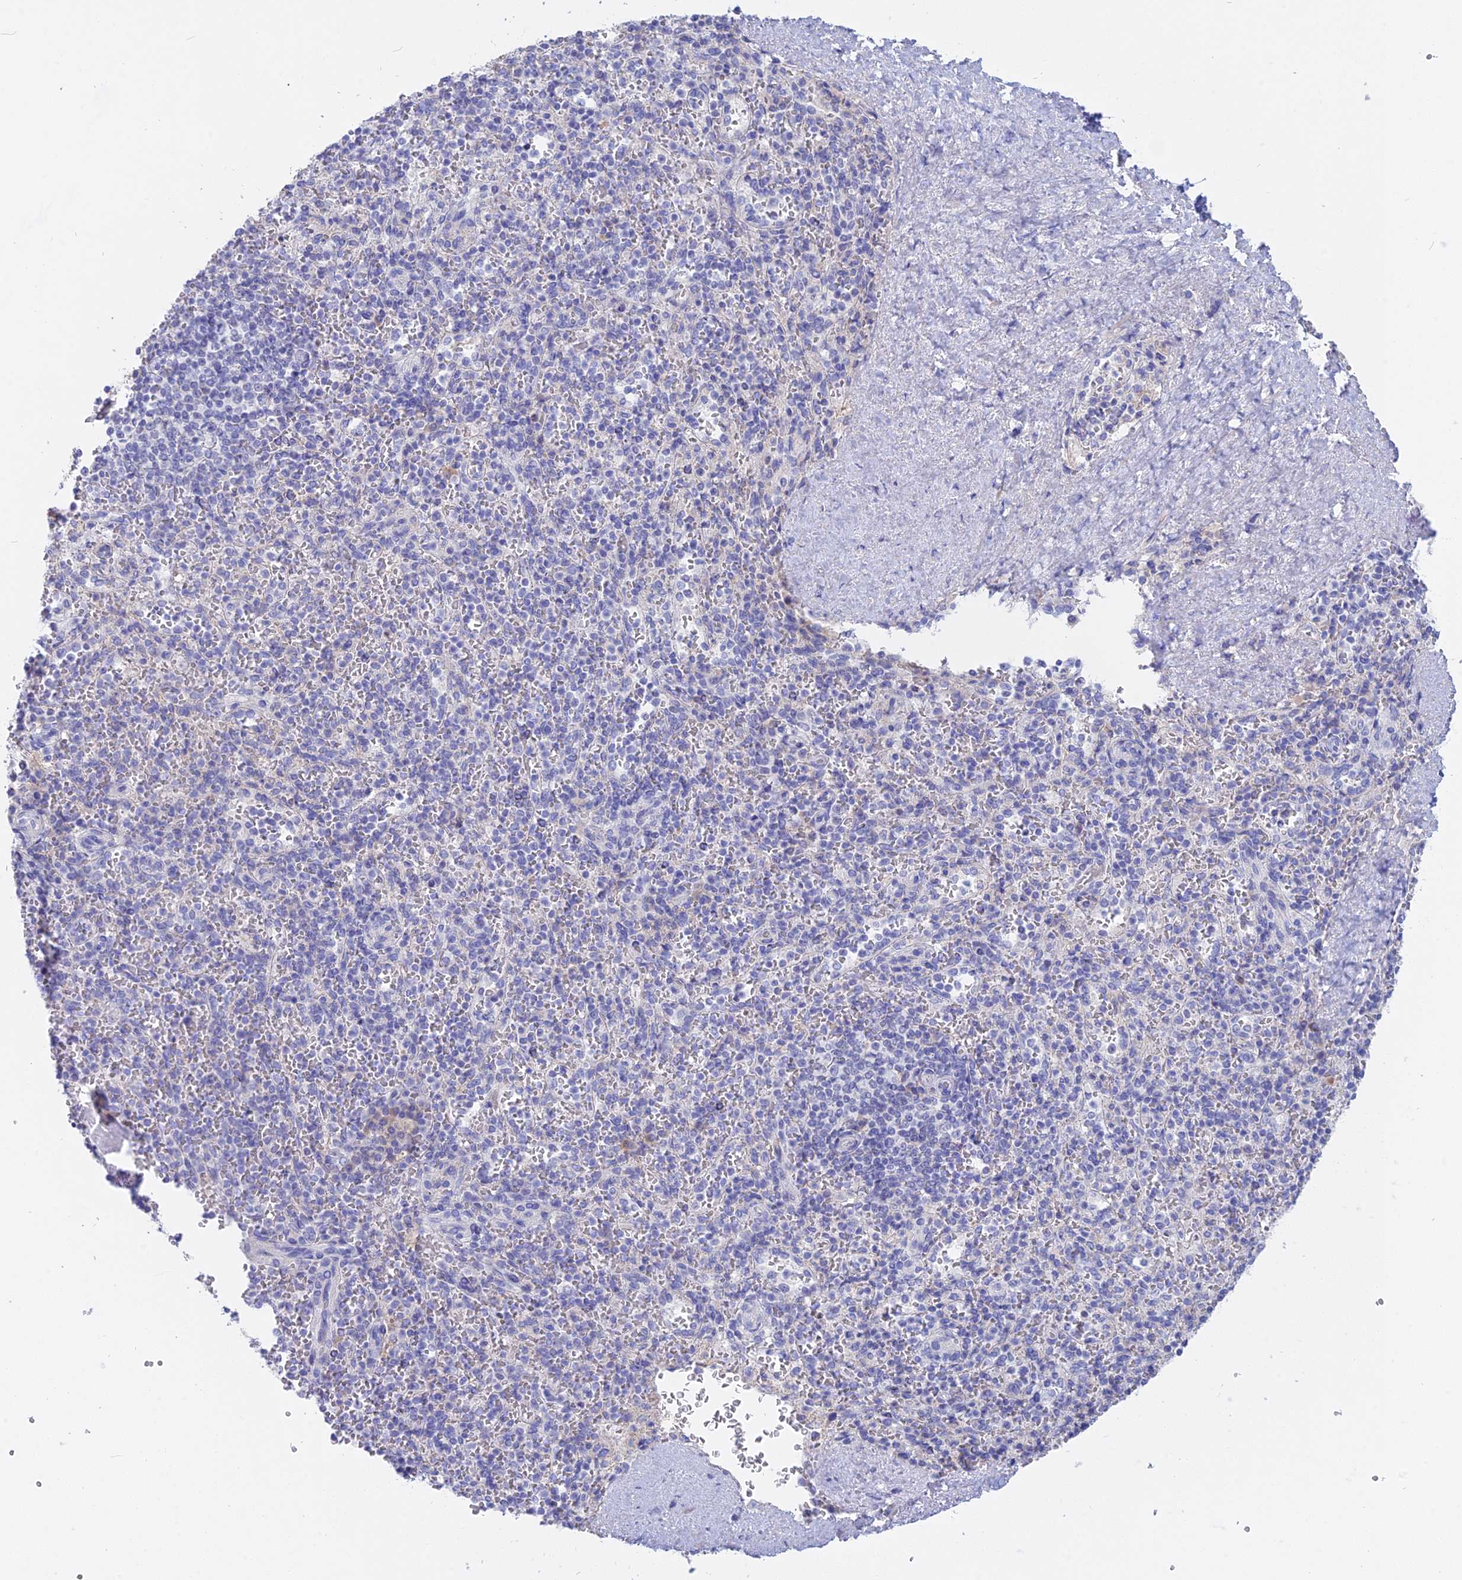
{"staining": {"intensity": "negative", "quantity": "none", "location": "none"}, "tissue": "spleen", "cell_type": "Cells in red pulp", "image_type": "normal", "snomed": [{"axis": "morphology", "description": "Normal tissue, NOS"}, {"axis": "topography", "description": "Spleen"}], "caption": "This is an IHC micrograph of unremarkable human spleen. There is no positivity in cells in red pulp.", "gene": "ADGRA1", "patient": {"sex": "male", "age": 82}}